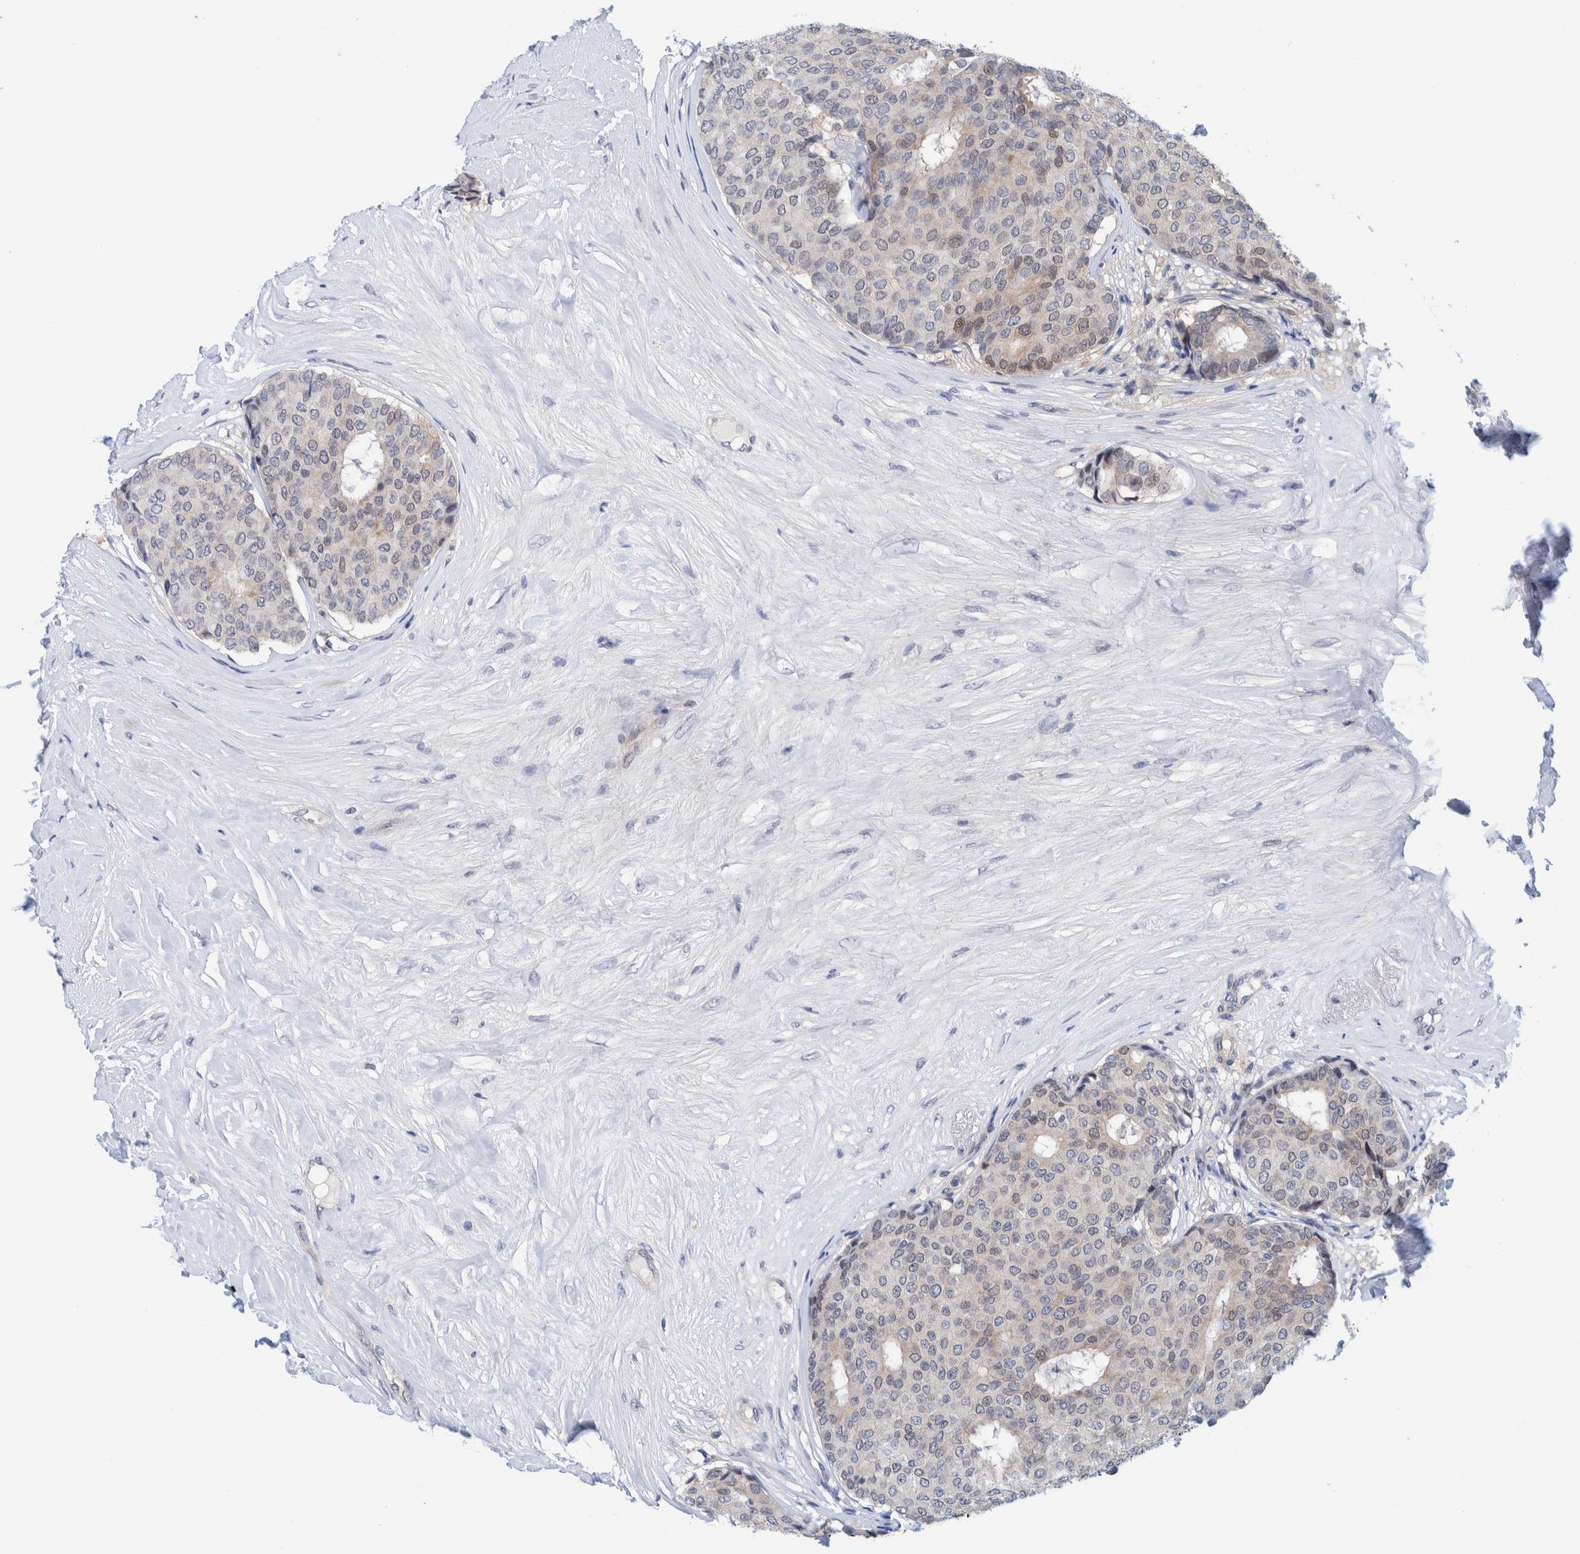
{"staining": {"intensity": "weak", "quantity": "<25%", "location": "nuclear"}, "tissue": "breast cancer", "cell_type": "Tumor cells", "image_type": "cancer", "snomed": [{"axis": "morphology", "description": "Duct carcinoma"}, {"axis": "topography", "description": "Breast"}], "caption": "This is a photomicrograph of immunohistochemistry (IHC) staining of breast cancer (invasive ductal carcinoma), which shows no expression in tumor cells.", "gene": "PFAS", "patient": {"sex": "female", "age": 75}}